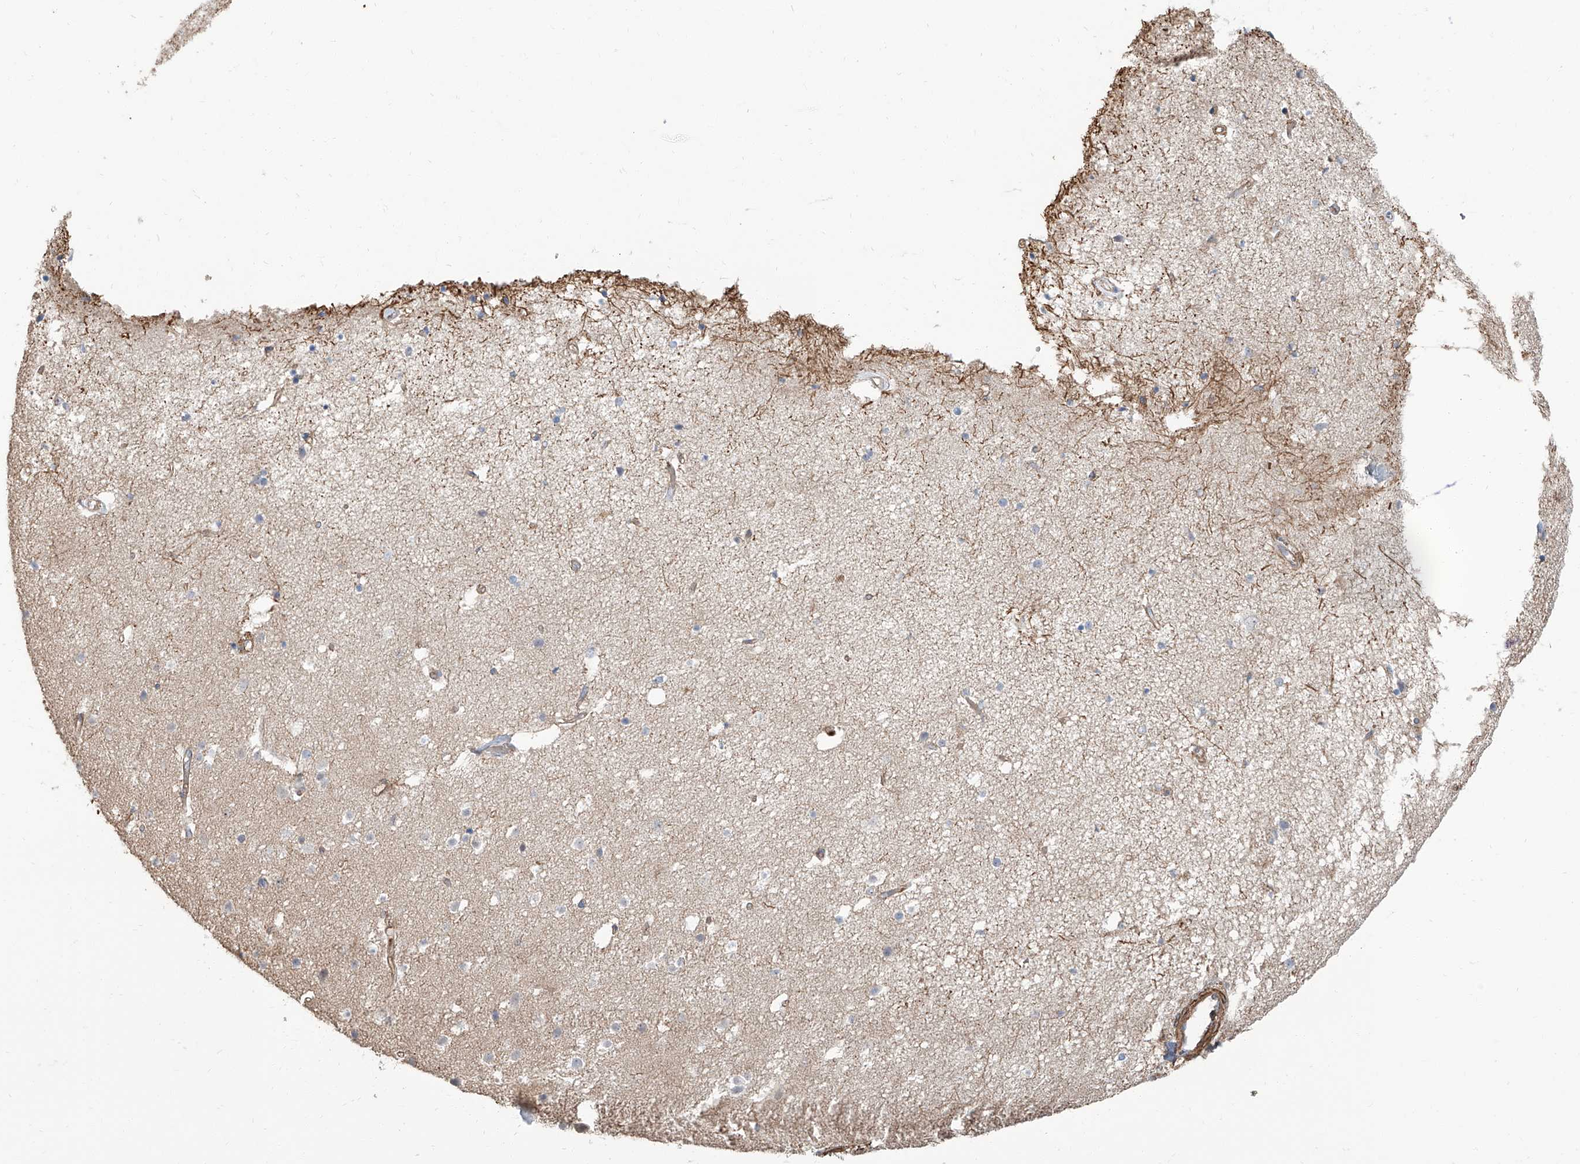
{"staining": {"intensity": "moderate", "quantity": ">75%", "location": "cytoplasmic/membranous"}, "tissue": "cerebral cortex", "cell_type": "Endothelial cells", "image_type": "normal", "snomed": [{"axis": "morphology", "description": "Normal tissue, NOS"}, {"axis": "topography", "description": "Cerebral cortex"}], "caption": "Unremarkable cerebral cortex shows moderate cytoplasmic/membranous staining in about >75% of endothelial cells, visualized by immunohistochemistry.", "gene": "PIEZO2", "patient": {"sex": "male", "age": 54}}